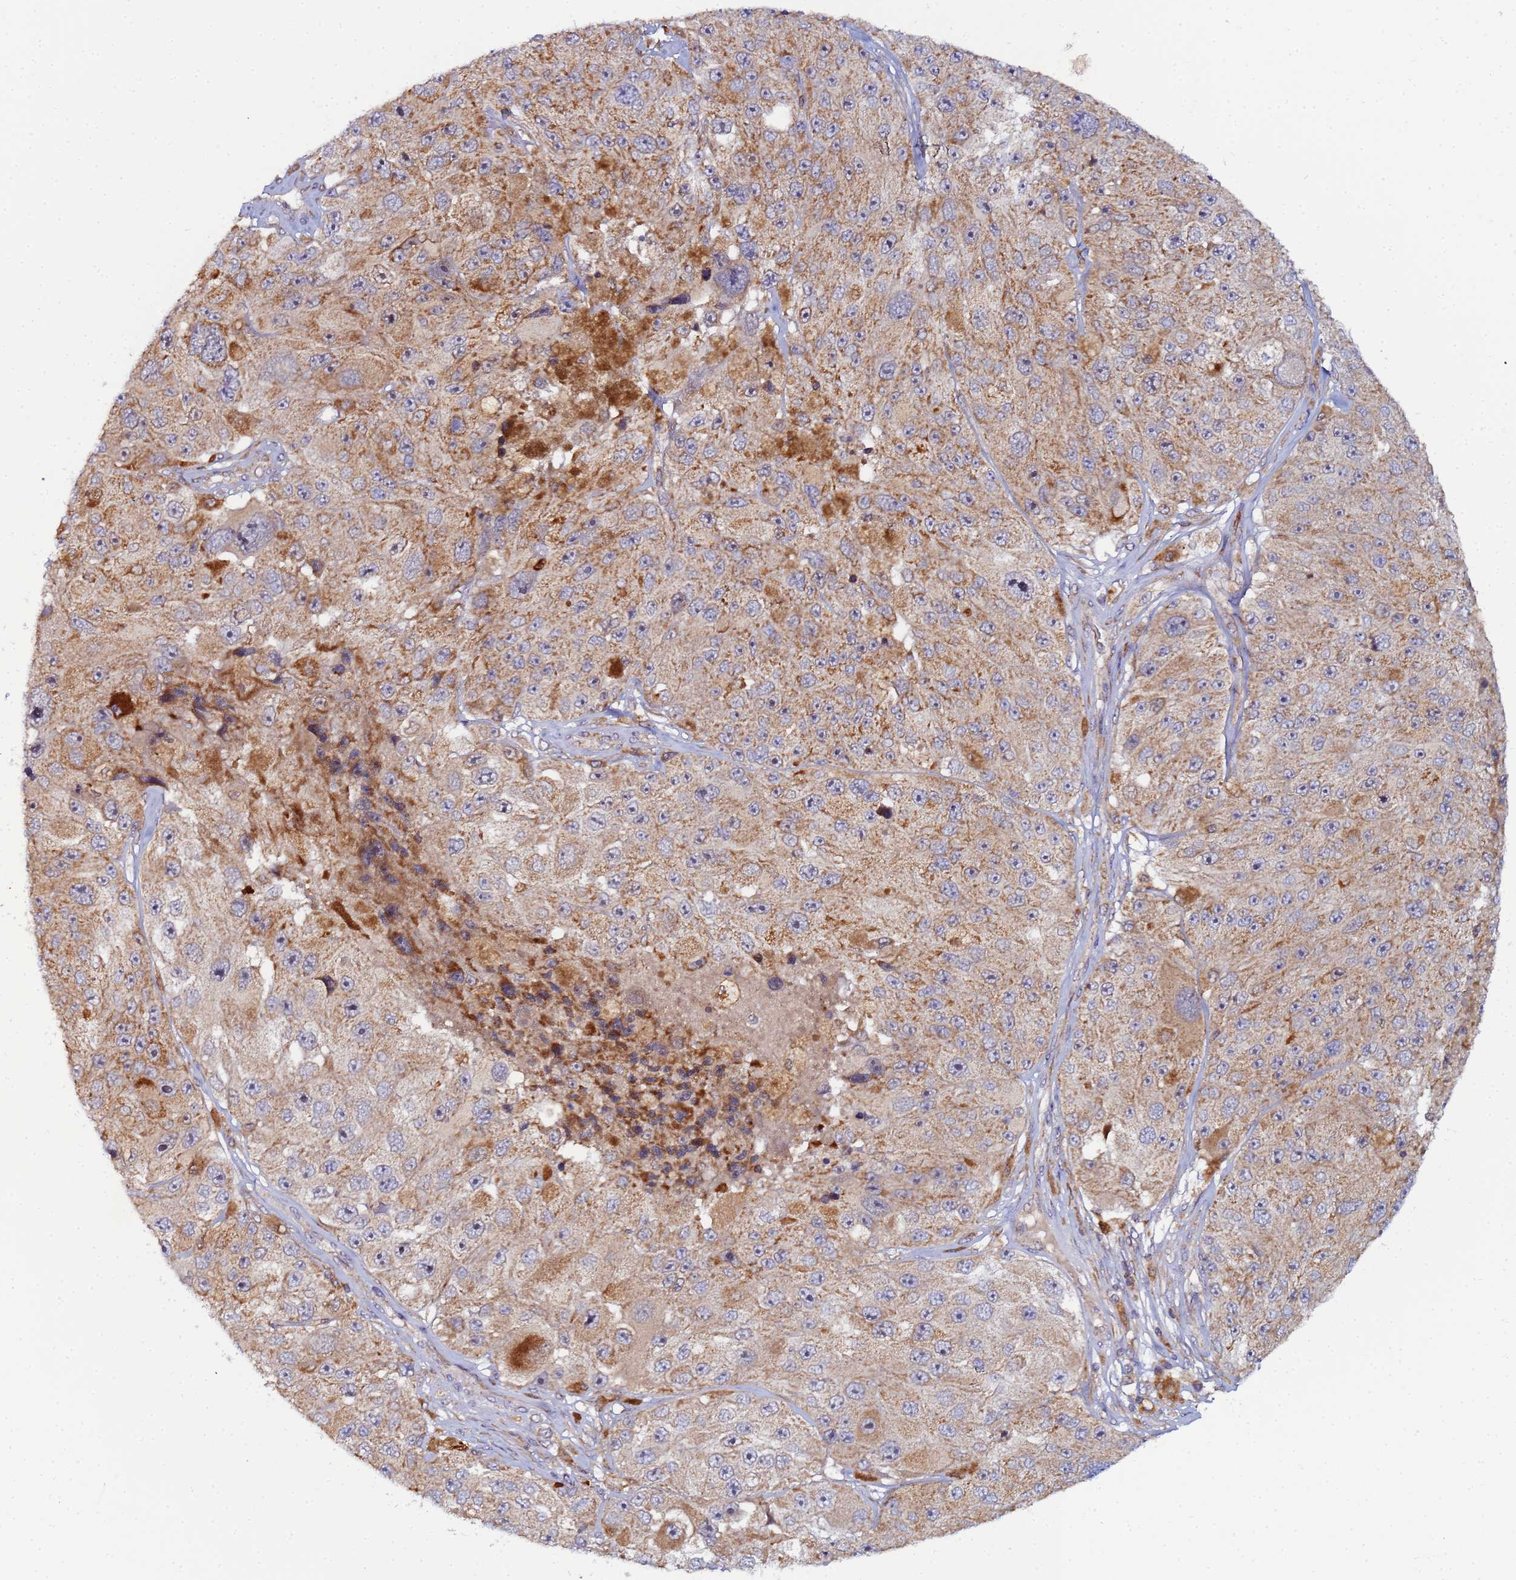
{"staining": {"intensity": "moderate", "quantity": ">75%", "location": "cytoplasmic/membranous"}, "tissue": "melanoma", "cell_type": "Tumor cells", "image_type": "cancer", "snomed": [{"axis": "morphology", "description": "Malignant melanoma, Metastatic site"}, {"axis": "topography", "description": "Lymph node"}], "caption": "Immunohistochemical staining of melanoma reveals medium levels of moderate cytoplasmic/membranous expression in about >75% of tumor cells. (IHC, brightfield microscopy, high magnification).", "gene": "CCDC127", "patient": {"sex": "male", "age": 62}}